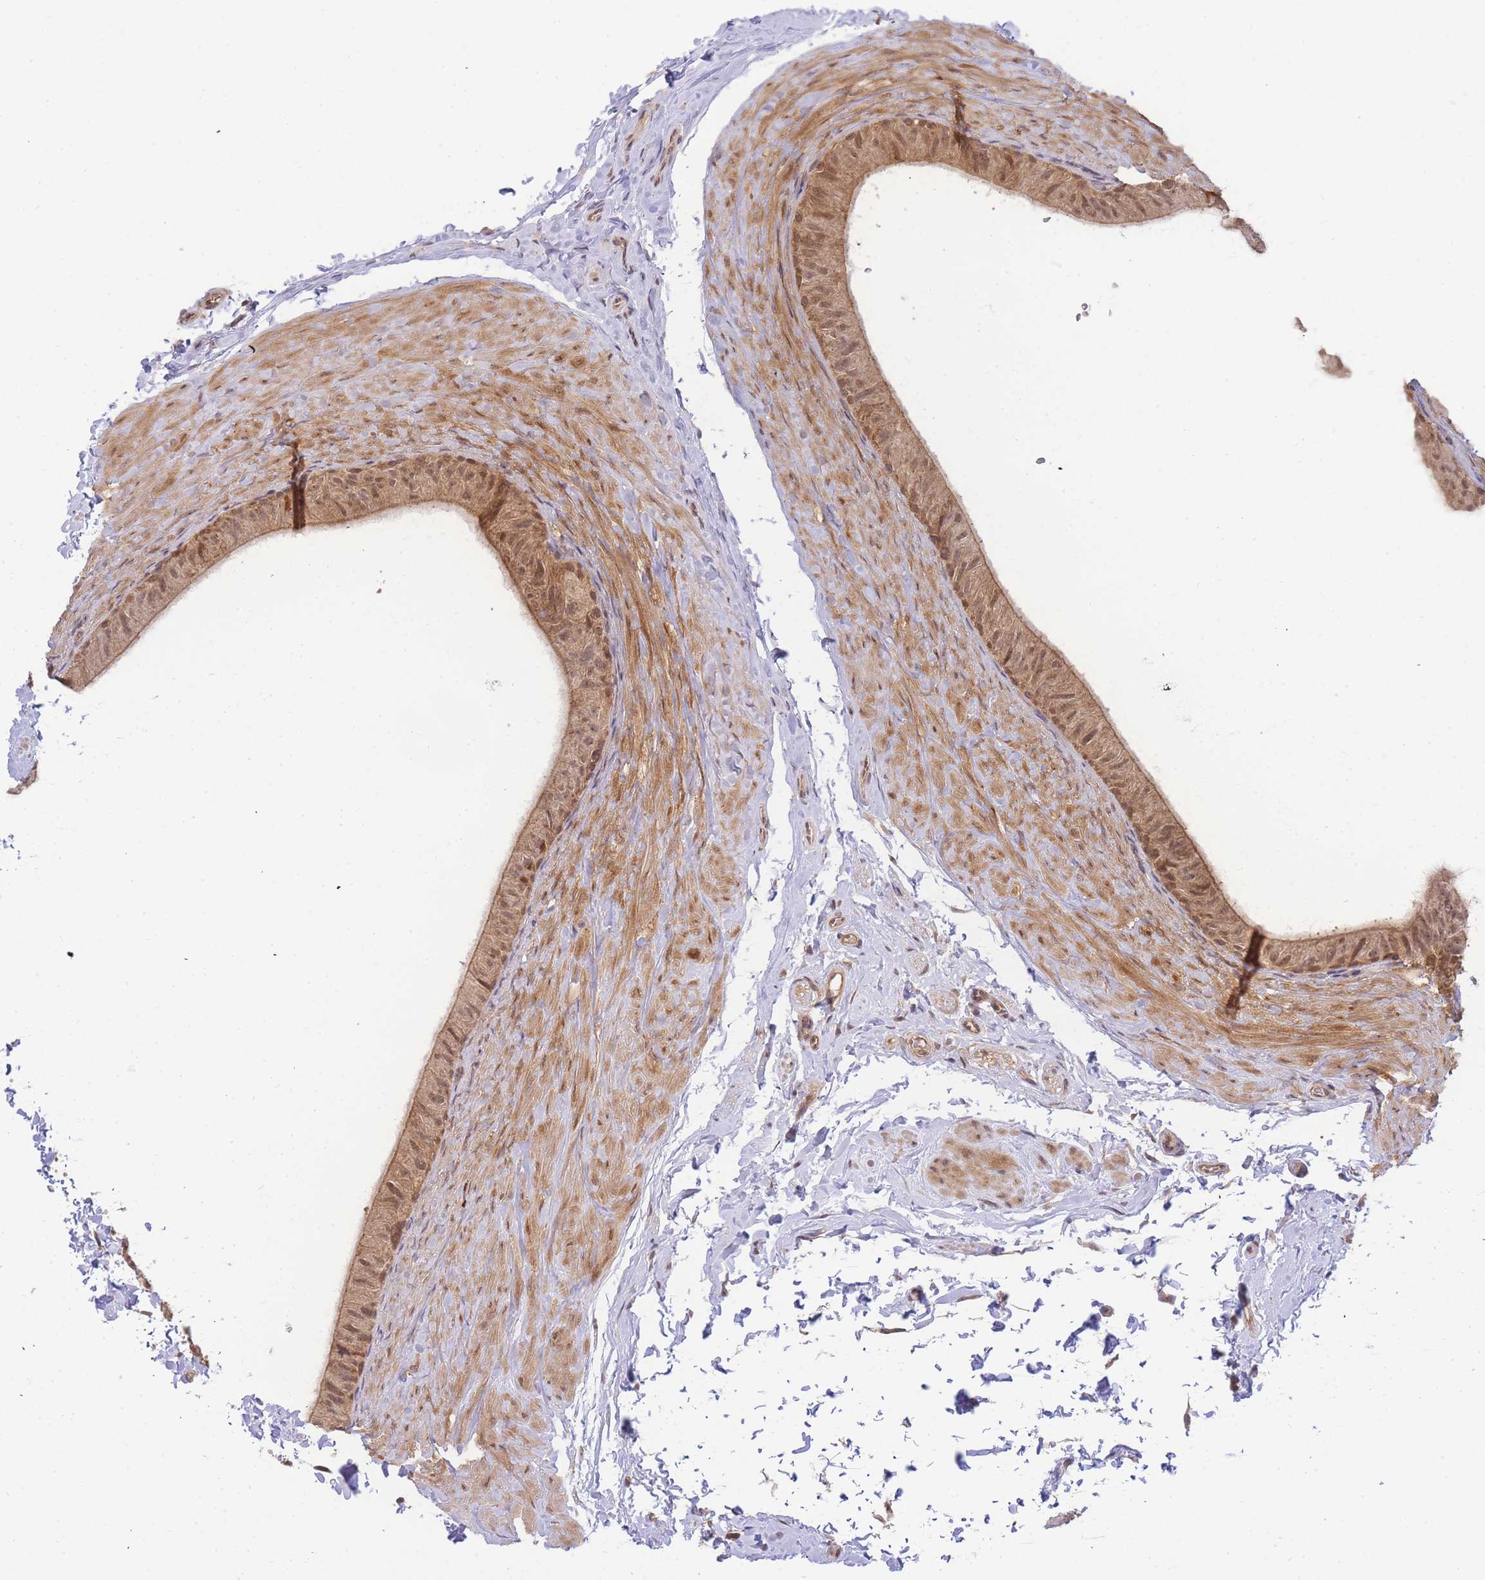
{"staining": {"intensity": "moderate", "quantity": ">75%", "location": "cytoplasmic/membranous,nuclear"}, "tissue": "epididymis", "cell_type": "Glandular cells", "image_type": "normal", "snomed": [{"axis": "morphology", "description": "Normal tissue, NOS"}, {"axis": "topography", "description": "Epididymis"}], "caption": "The histopathology image shows staining of benign epididymis, revealing moderate cytoplasmic/membranous,nuclear protein expression (brown color) within glandular cells. (Brightfield microscopy of DAB IHC at high magnification).", "gene": "KIAA1191", "patient": {"sex": "male", "age": 49}}